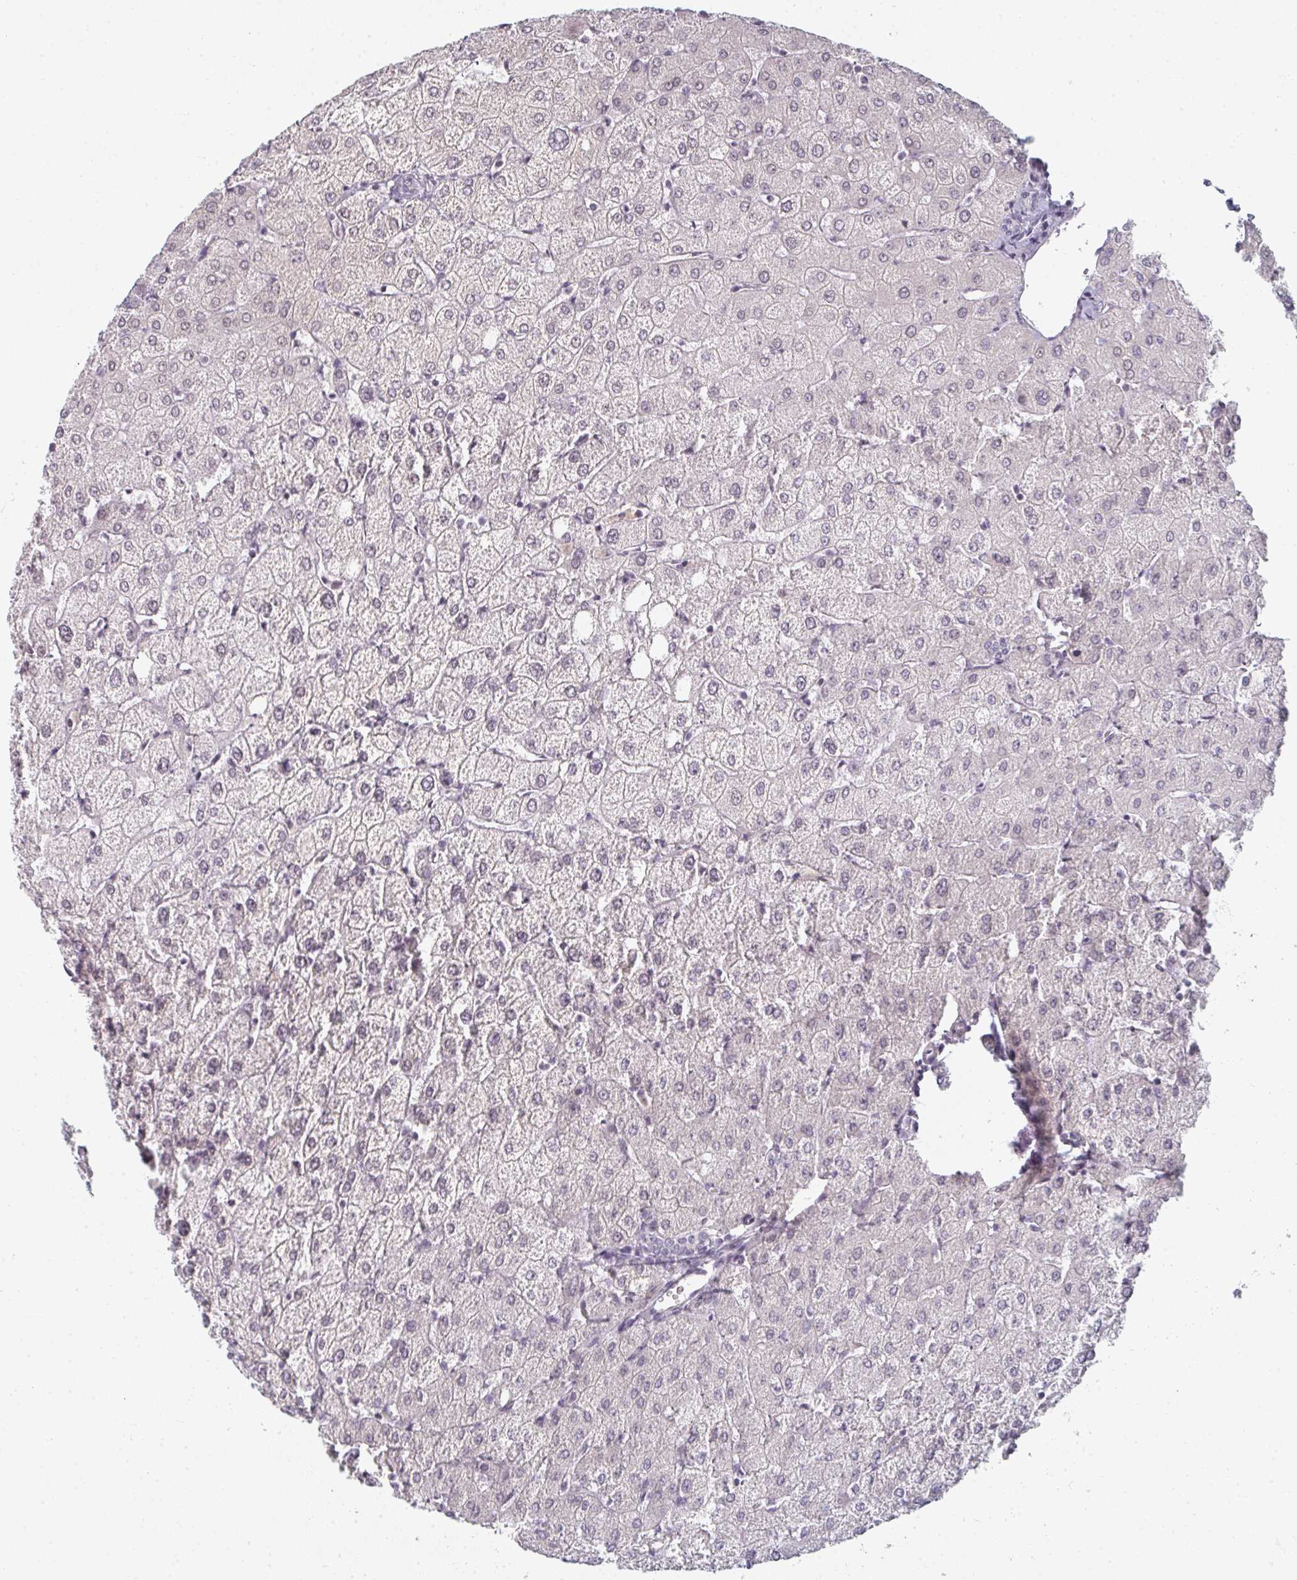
{"staining": {"intensity": "negative", "quantity": "none", "location": "none"}, "tissue": "liver", "cell_type": "Cholangiocytes", "image_type": "normal", "snomed": [{"axis": "morphology", "description": "Normal tissue, NOS"}, {"axis": "topography", "description": "Liver"}], "caption": "This is a photomicrograph of immunohistochemistry staining of unremarkable liver, which shows no positivity in cholangiocytes.", "gene": "RBBP6", "patient": {"sex": "female", "age": 54}}